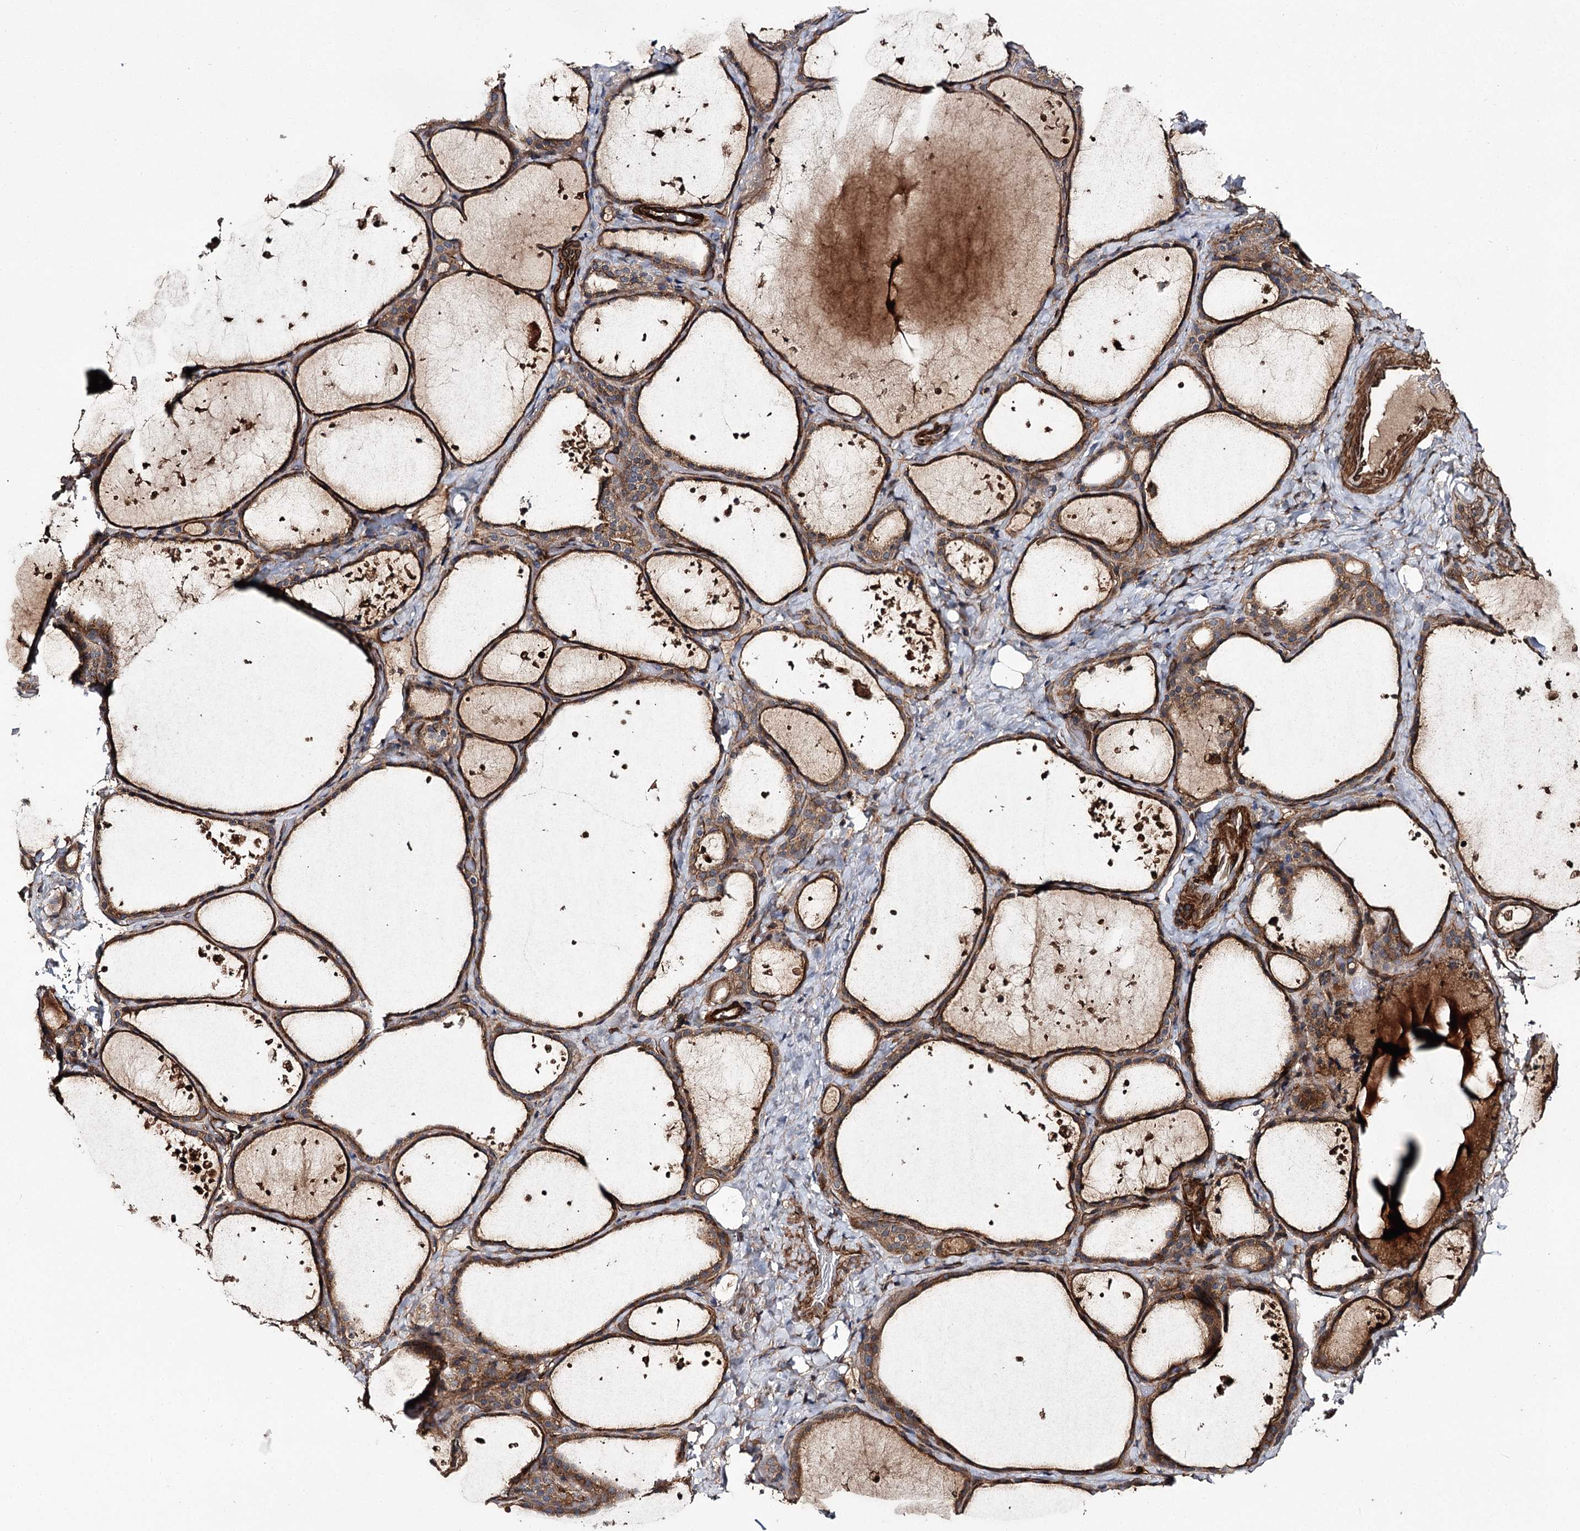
{"staining": {"intensity": "moderate", "quantity": ">75%", "location": "cytoplasmic/membranous"}, "tissue": "thyroid gland", "cell_type": "Glandular cells", "image_type": "normal", "snomed": [{"axis": "morphology", "description": "Normal tissue, NOS"}, {"axis": "topography", "description": "Thyroid gland"}], "caption": "DAB immunohistochemical staining of benign human thyroid gland exhibits moderate cytoplasmic/membranous protein expression in approximately >75% of glandular cells.", "gene": "MYO1C", "patient": {"sex": "female", "age": 44}}